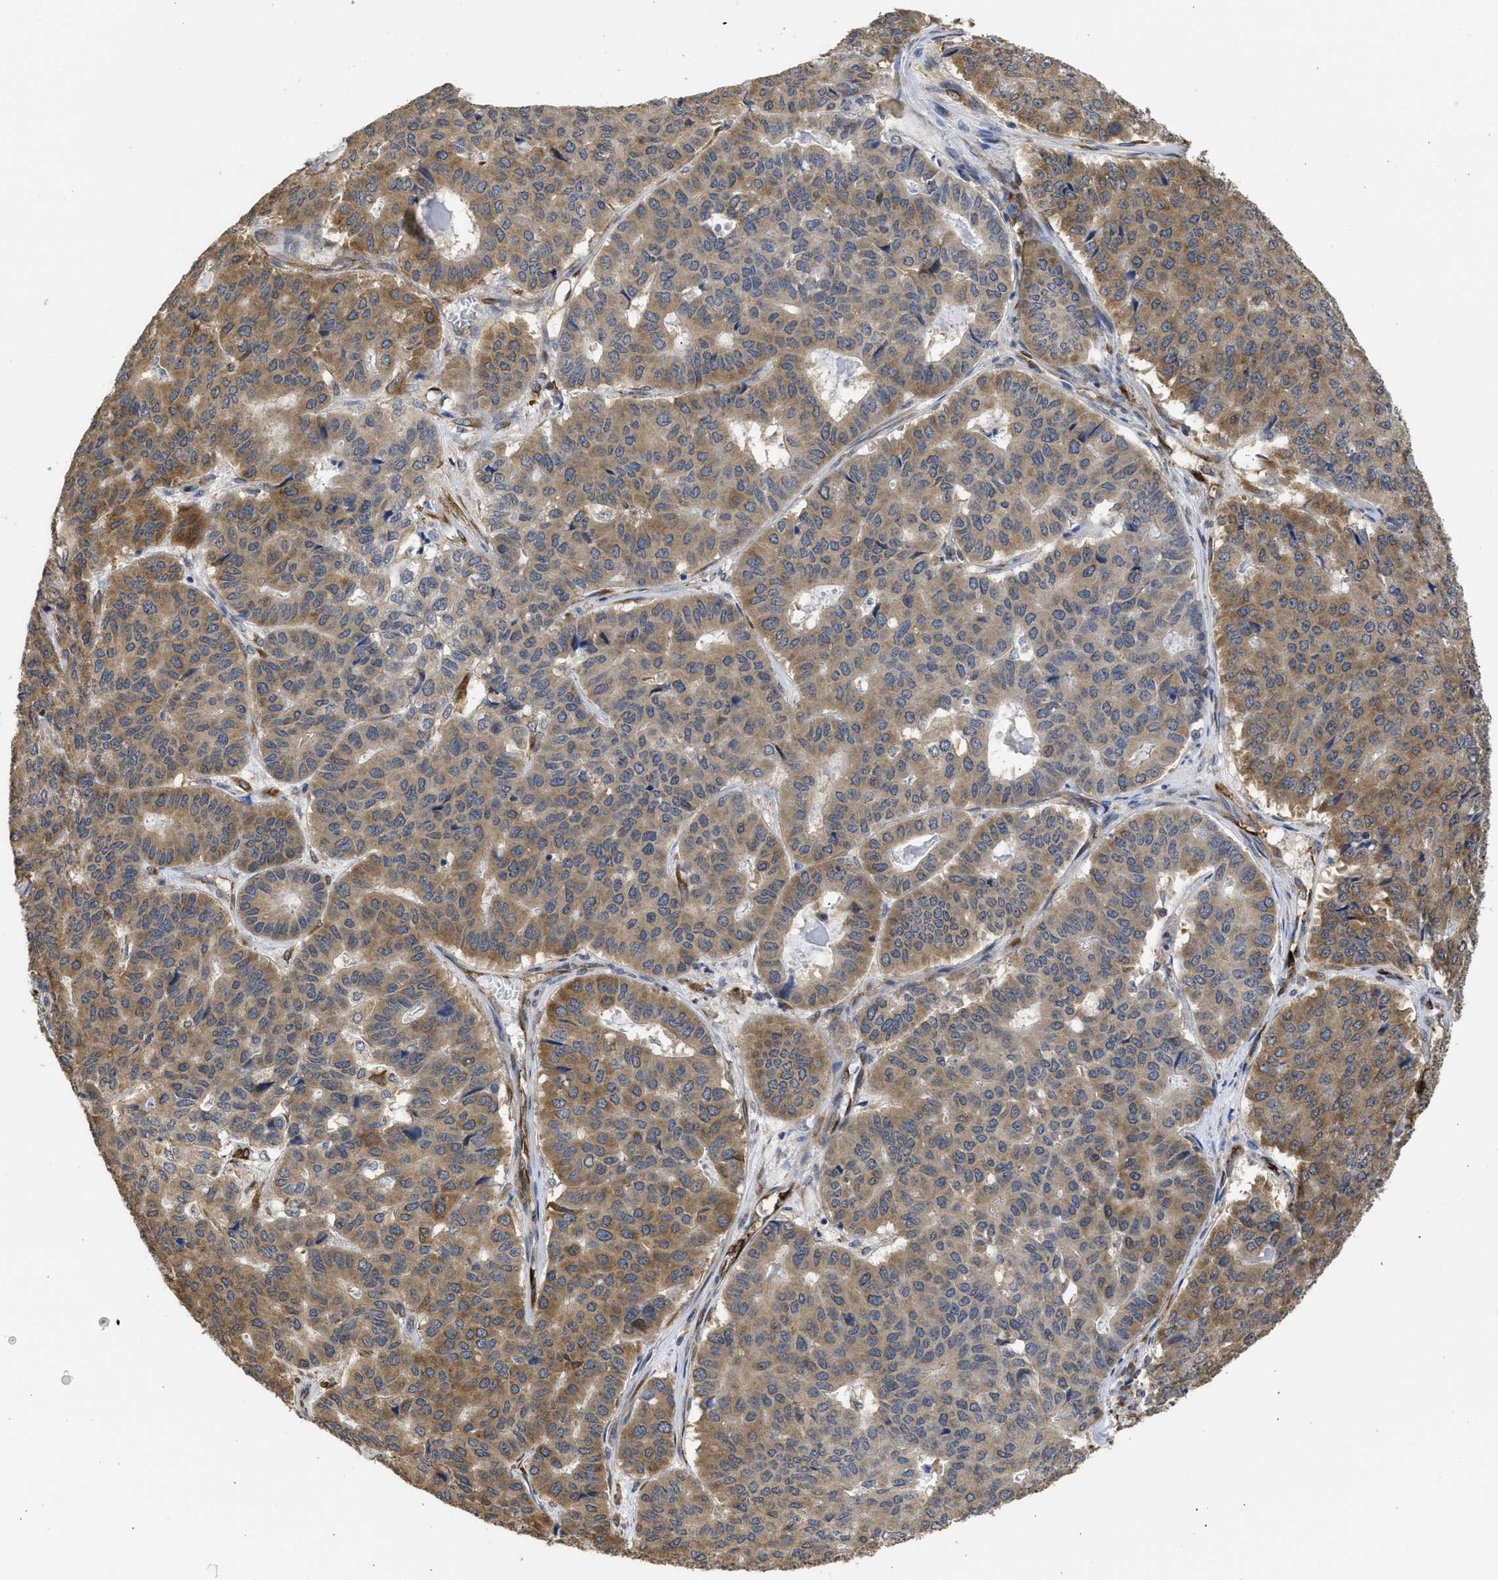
{"staining": {"intensity": "moderate", "quantity": ">75%", "location": "cytoplasmic/membranous"}, "tissue": "pancreatic cancer", "cell_type": "Tumor cells", "image_type": "cancer", "snomed": [{"axis": "morphology", "description": "Adenocarcinoma, NOS"}, {"axis": "topography", "description": "Pancreas"}], "caption": "Immunohistochemical staining of adenocarcinoma (pancreatic) displays moderate cytoplasmic/membranous protein expression in about >75% of tumor cells.", "gene": "DNAJC1", "patient": {"sex": "male", "age": 50}}